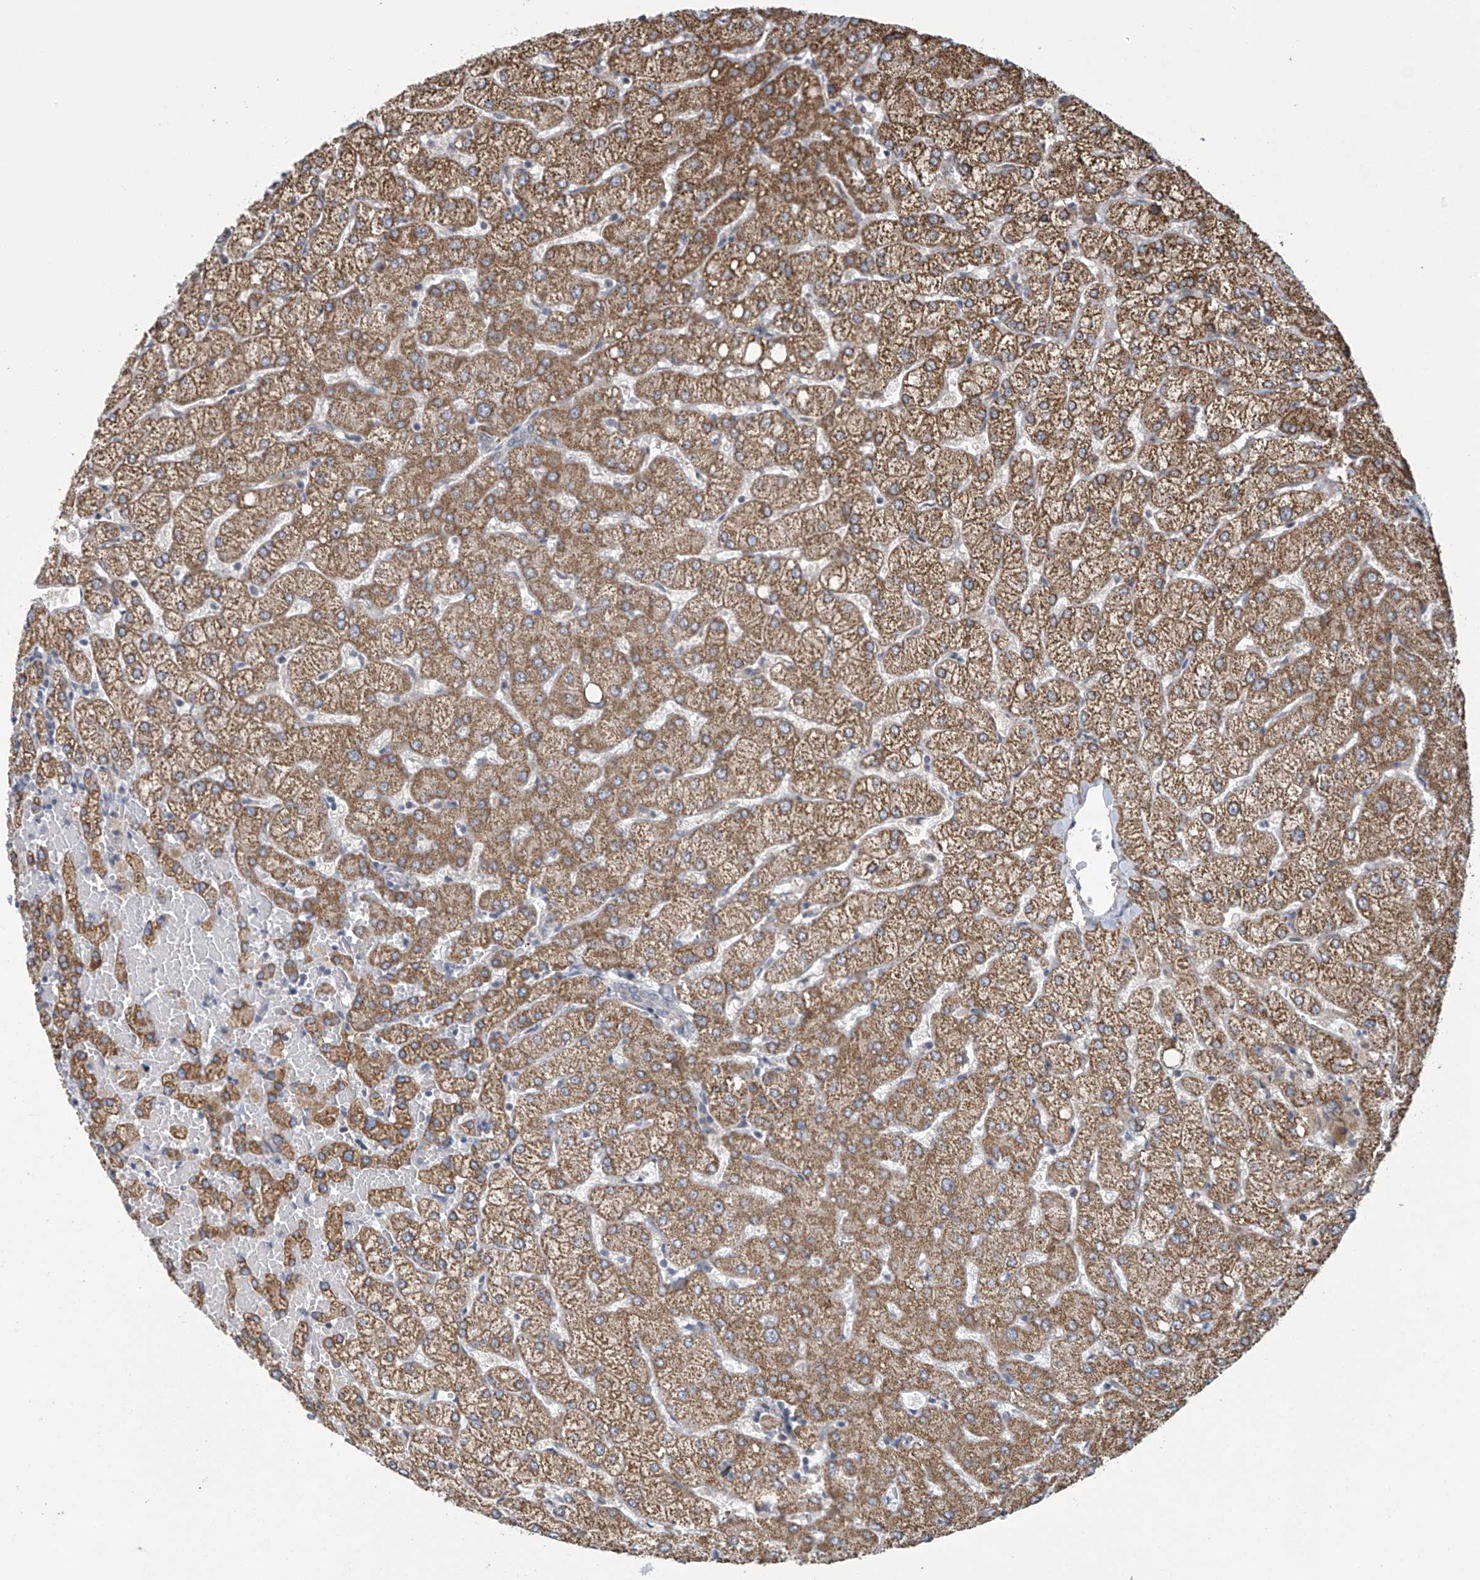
{"staining": {"intensity": "negative", "quantity": "none", "location": "none"}, "tissue": "liver", "cell_type": "Cholangiocytes", "image_type": "normal", "snomed": [{"axis": "morphology", "description": "Normal tissue, NOS"}, {"axis": "topography", "description": "Liver"}], "caption": "Cholangiocytes show no significant staining in normal liver. (Stains: DAB immunohistochemistry with hematoxylin counter stain, Microscopy: brightfield microscopy at high magnification).", "gene": "ABHD13", "patient": {"sex": "female", "age": 54}}